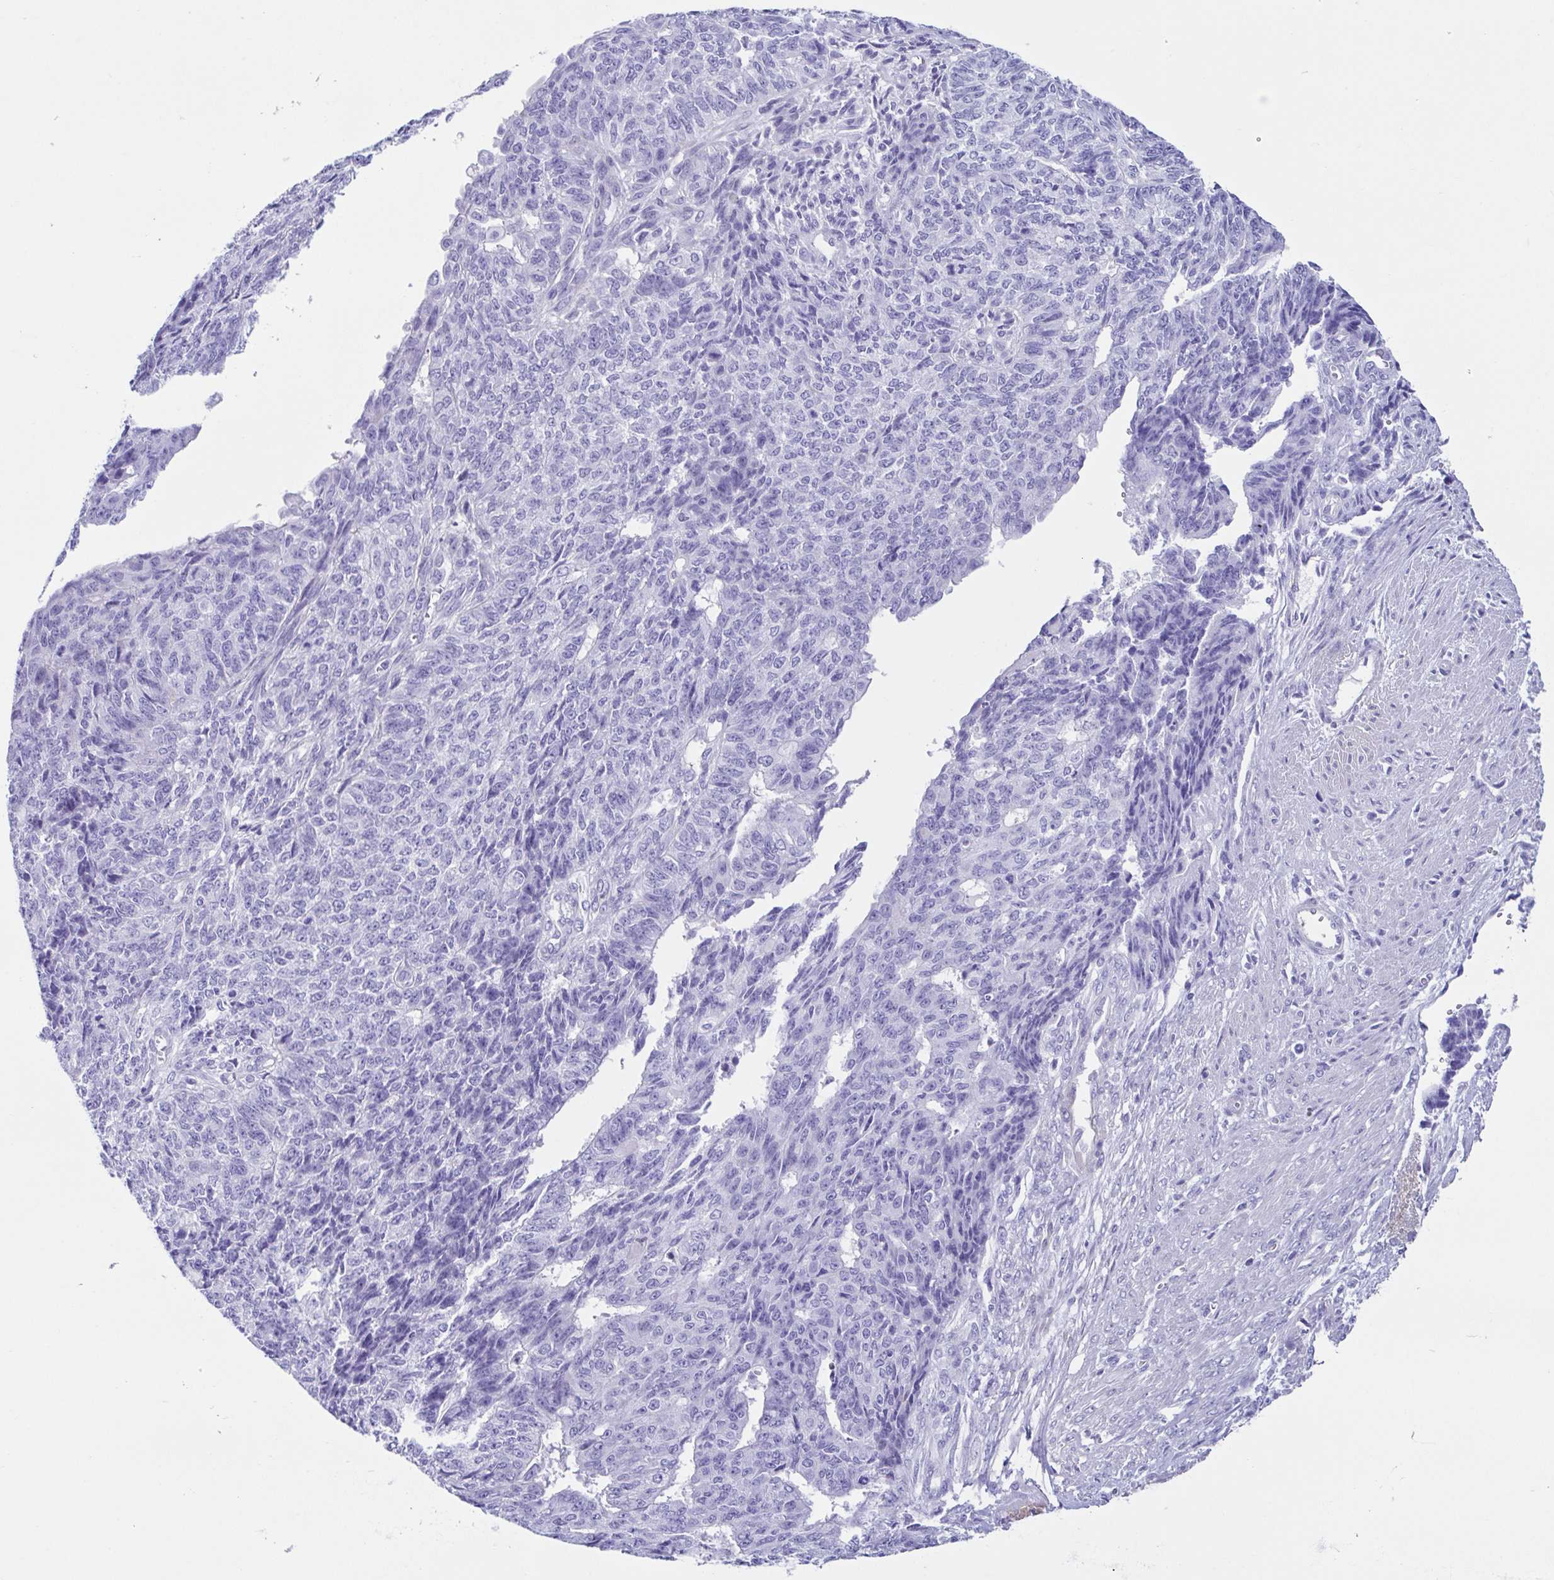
{"staining": {"intensity": "negative", "quantity": "none", "location": "none"}, "tissue": "endometrial cancer", "cell_type": "Tumor cells", "image_type": "cancer", "snomed": [{"axis": "morphology", "description": "Adenocarcinoma, NOS"}, {"axis": "topography", "description": "Endometrium"}], "caption": "Histopathology image shows no significant protein staining in tumor cells of endometrial adenocarcinoma.", "gene": "CYP11B1", "patient": {"sex": "female", "age": 32}}